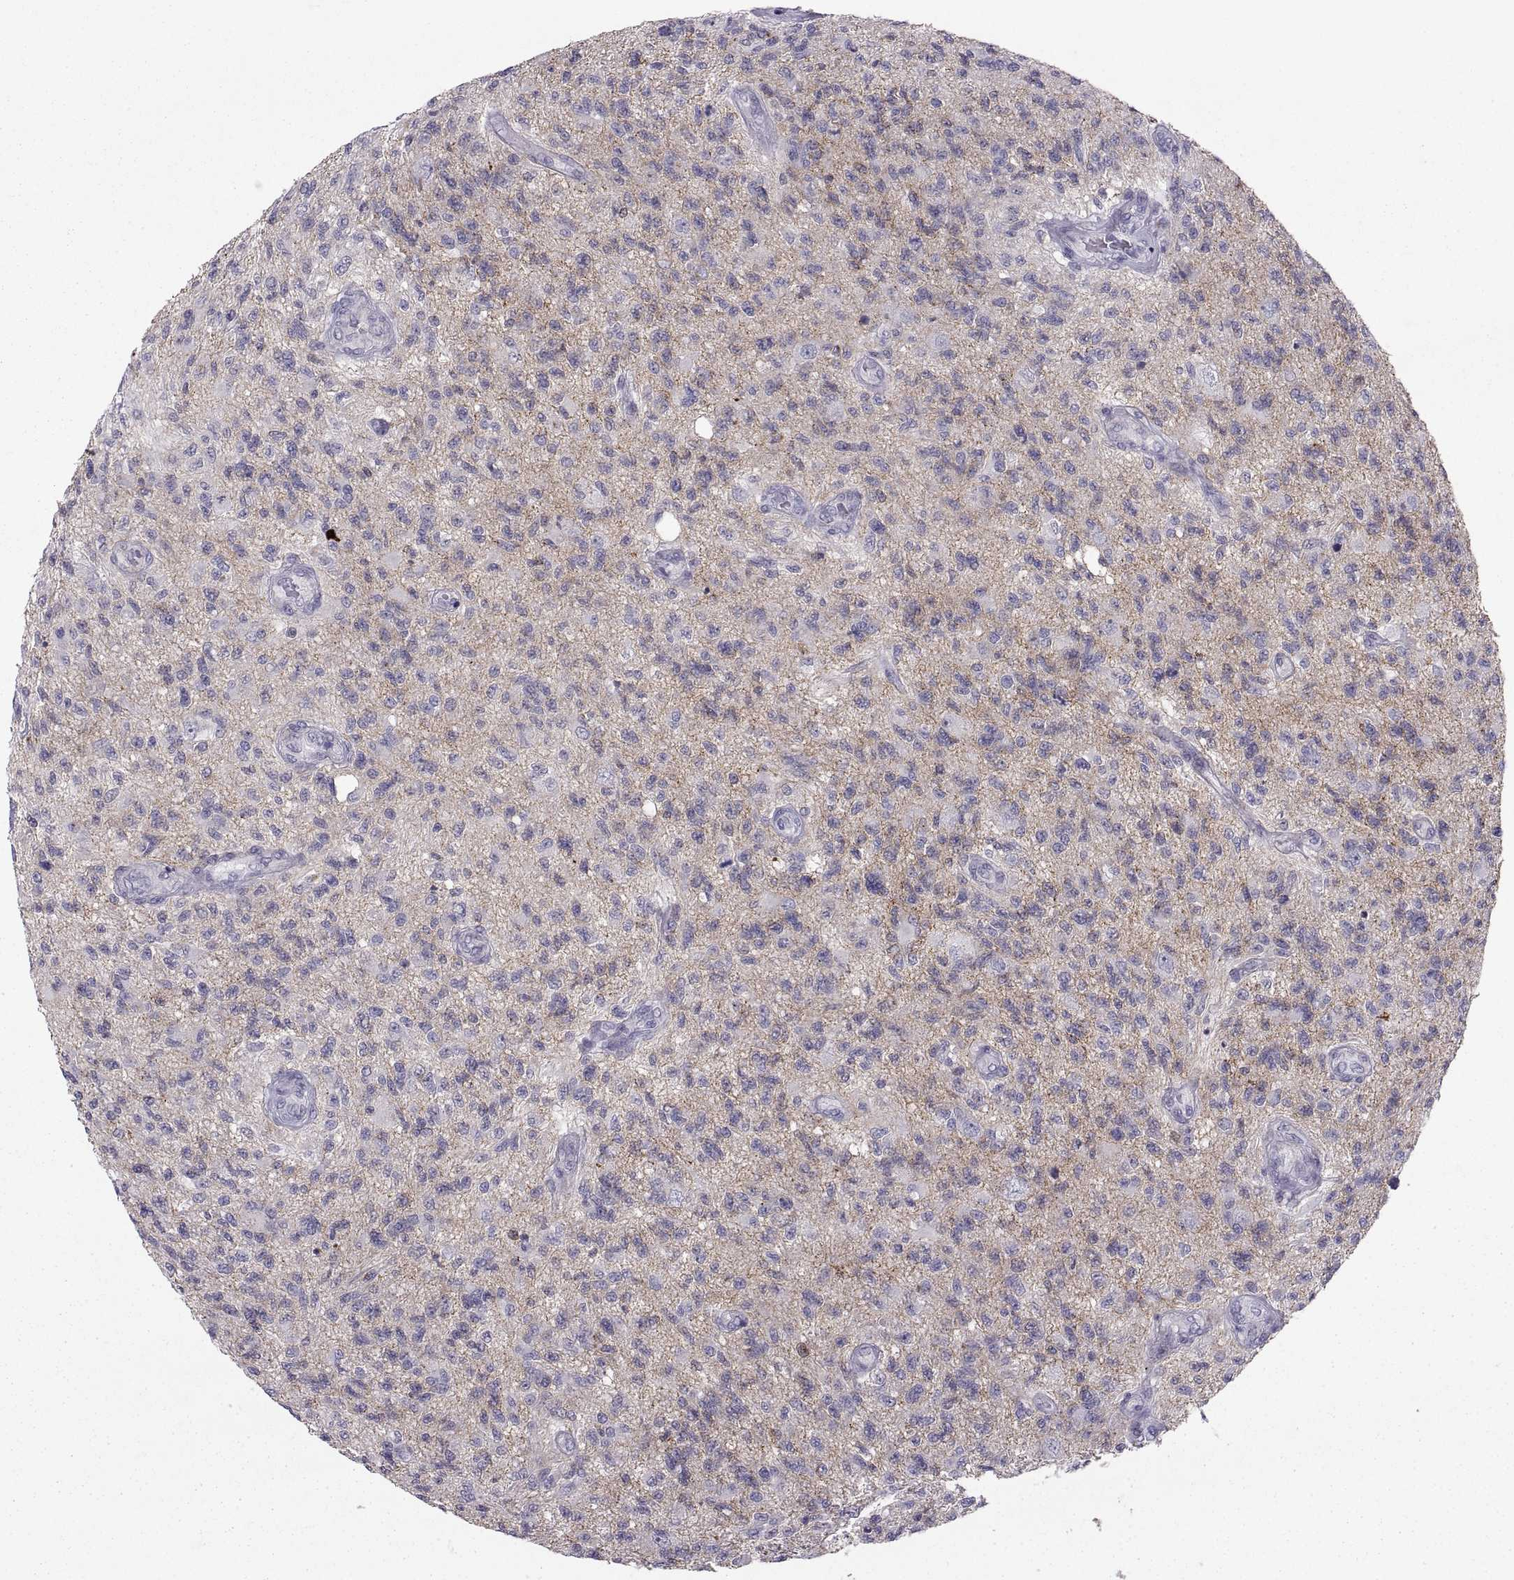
{"staining": {"intensity": "negative", "quantity": "none", "location": "none"}, "tissue": "glioma", "cell_type": "Tumor cells", "image_type": "cancer", "snomed": [{"axis": "morphology", "description": "Glioma, malignant, High grade"}, {"axis": "topography", "description": "Brain"}], "caption": "Histopathology image shows no significant protein positivity in tumor cells of malignant glioma (high-grade).", "gene": "PTN", "patient": {"sex": "male", "age": 56}}